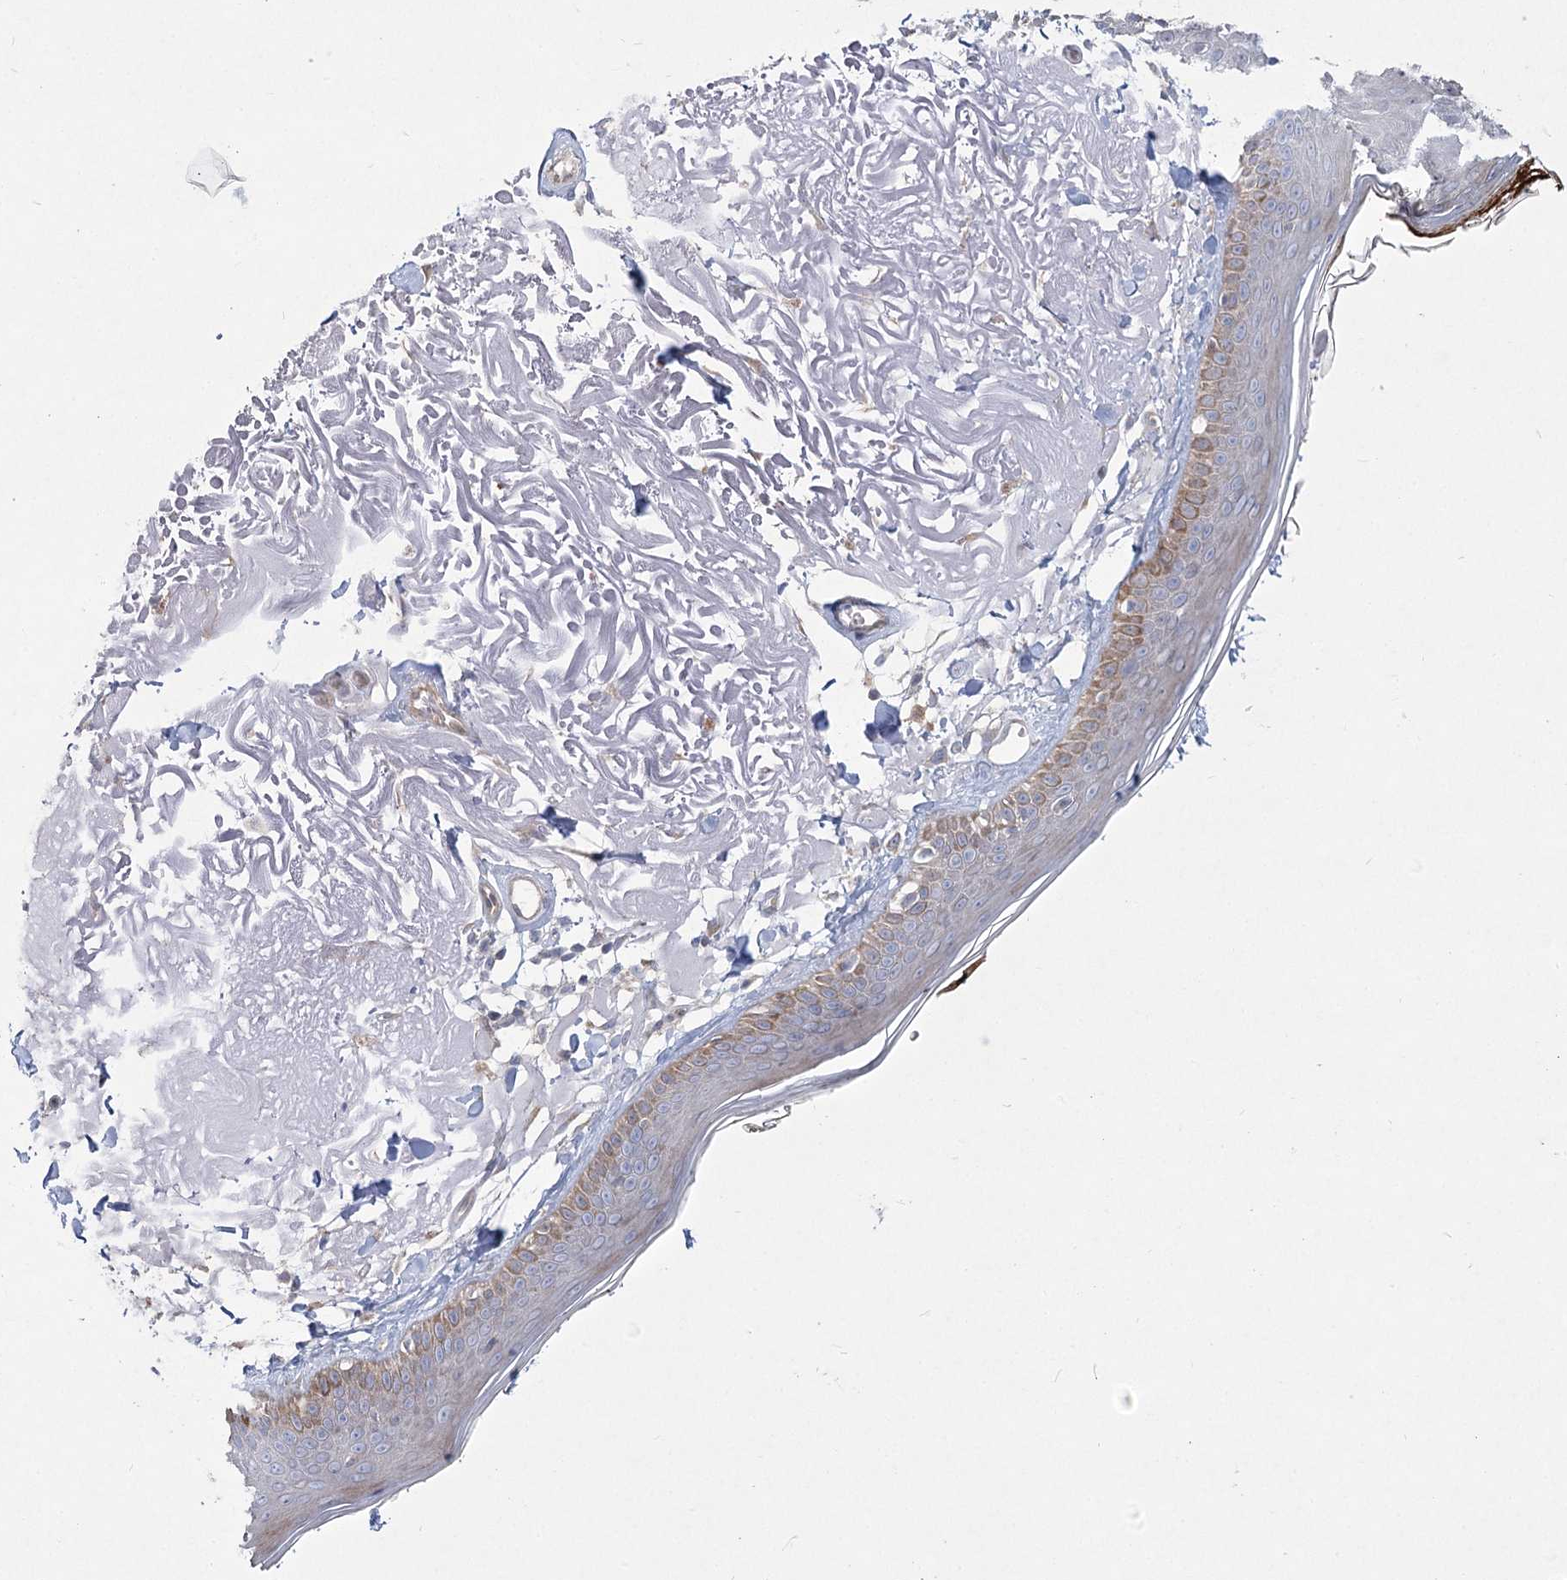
{"staining": {"intensity": "negative", "quantity": "none", "location": "none"}, "tissue": "skin", "cell_type": "Fibroblasts", "image_type": "normal", "snomed": [{"axis": "morphology", "description": "Normal tissue, NOS"}, {"axis": "topography", "description": "Skin"}, {"axis": "topography", "description": "Skeletal muscle"}], "caption": "Fibroblasts show no significant protein staining in benign skin. (Stains: DAB immunohistochemistry (IHC) with hematoxylin counter stain, Microscopy: brightfield microscopy at high magnification).", "gene": "CAMTA1", "patient": {"sex": "male", "age": 83}}